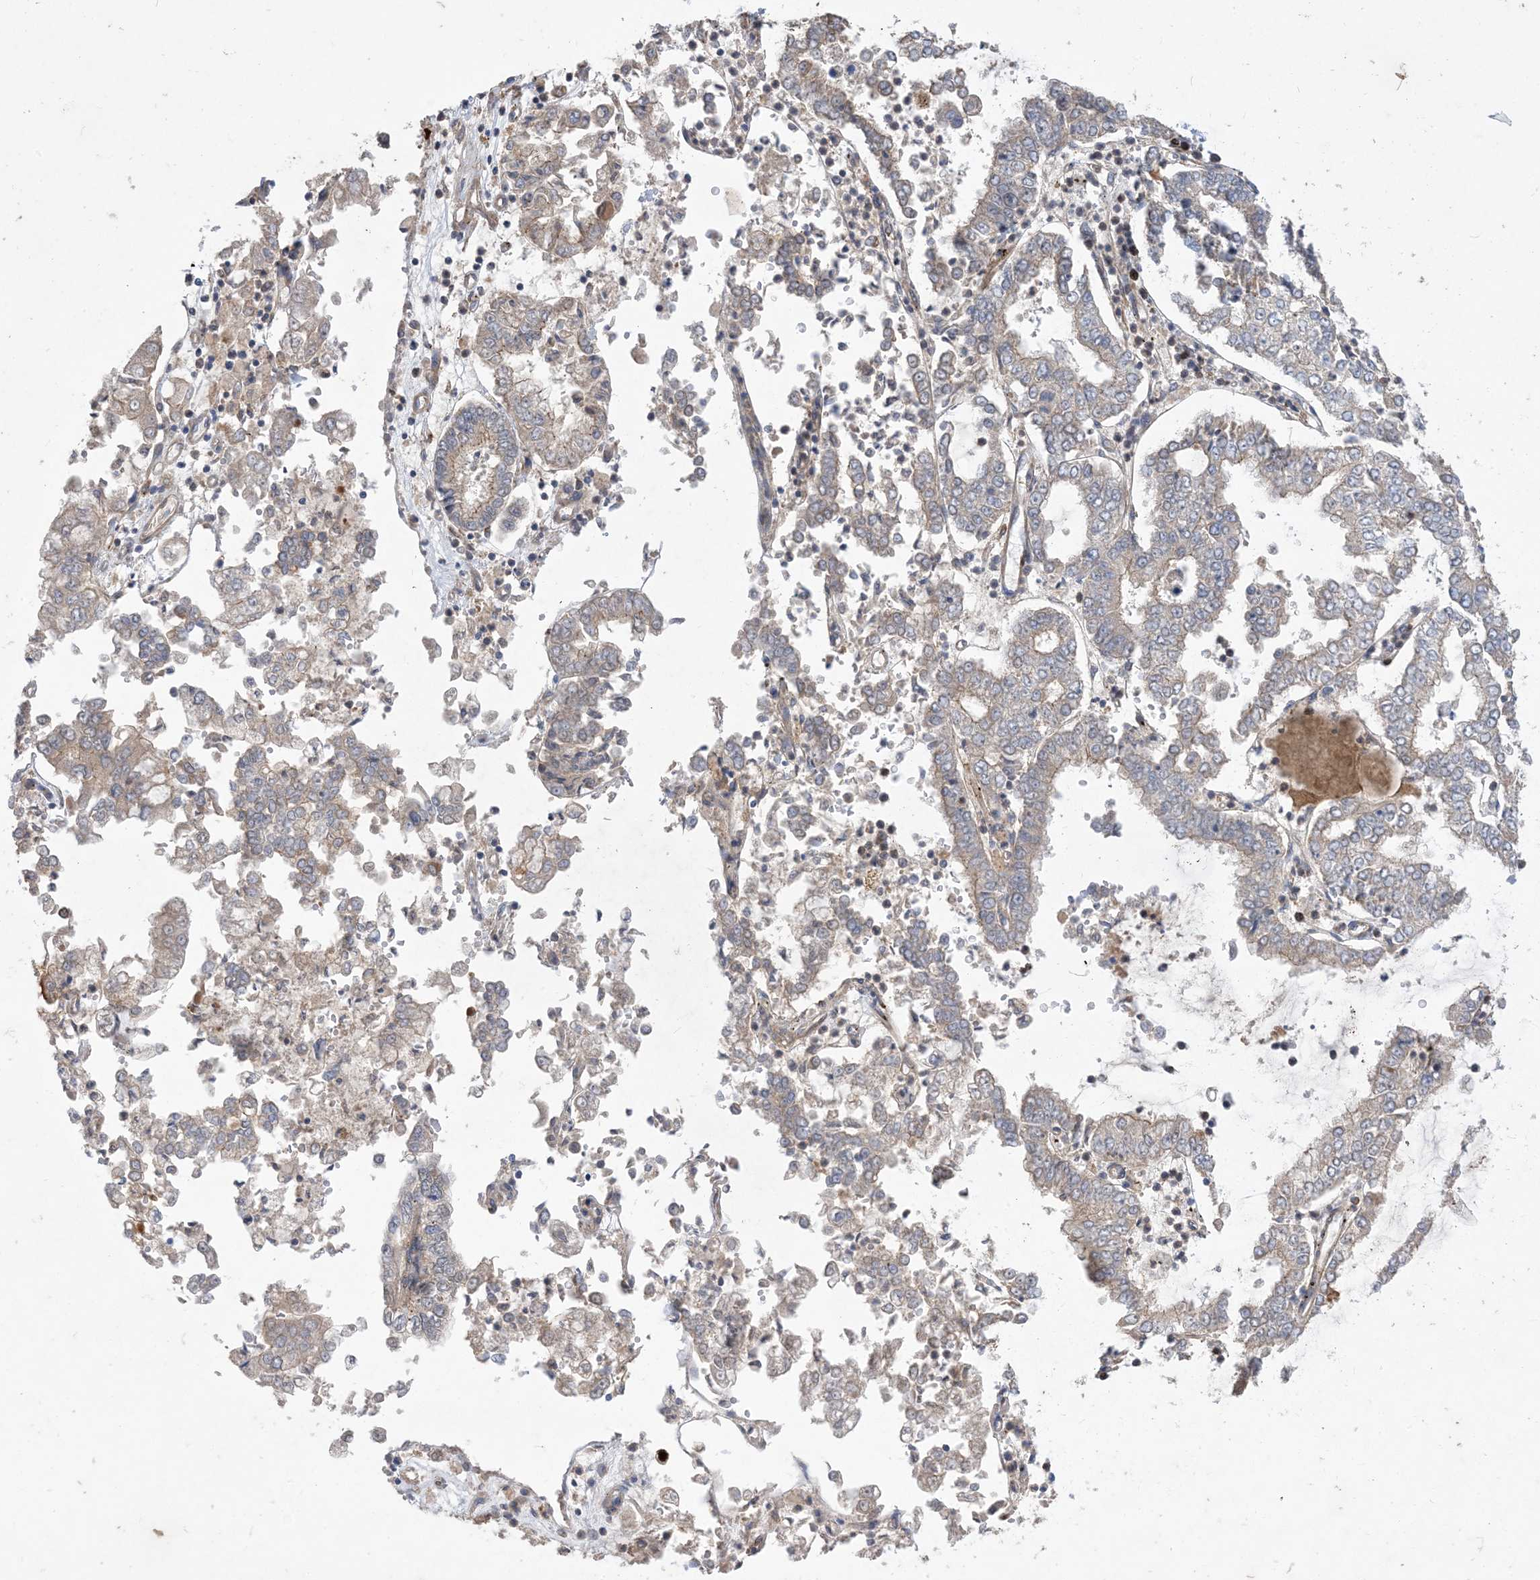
{"staining": {"intensity": "weak", "quantity": "<25%", "location": "cytoplasmic/membranous"}, "tissue": "stomach cancer", "cell_type": "Tumor cells", "image_type": "cancer", "snomed": [{"axis": "morphology", "description": "Adenocarcinoma, NOS"}, {"axis": "topography", "description": "Stomach"}], "caption": "Tumor cells are negative for protein expression in human stomach cancer (adenocarcinoma). Nuclei are stained in blue.", "gene": "MASP2", "patient": {"sex": "male", "age": 76}}